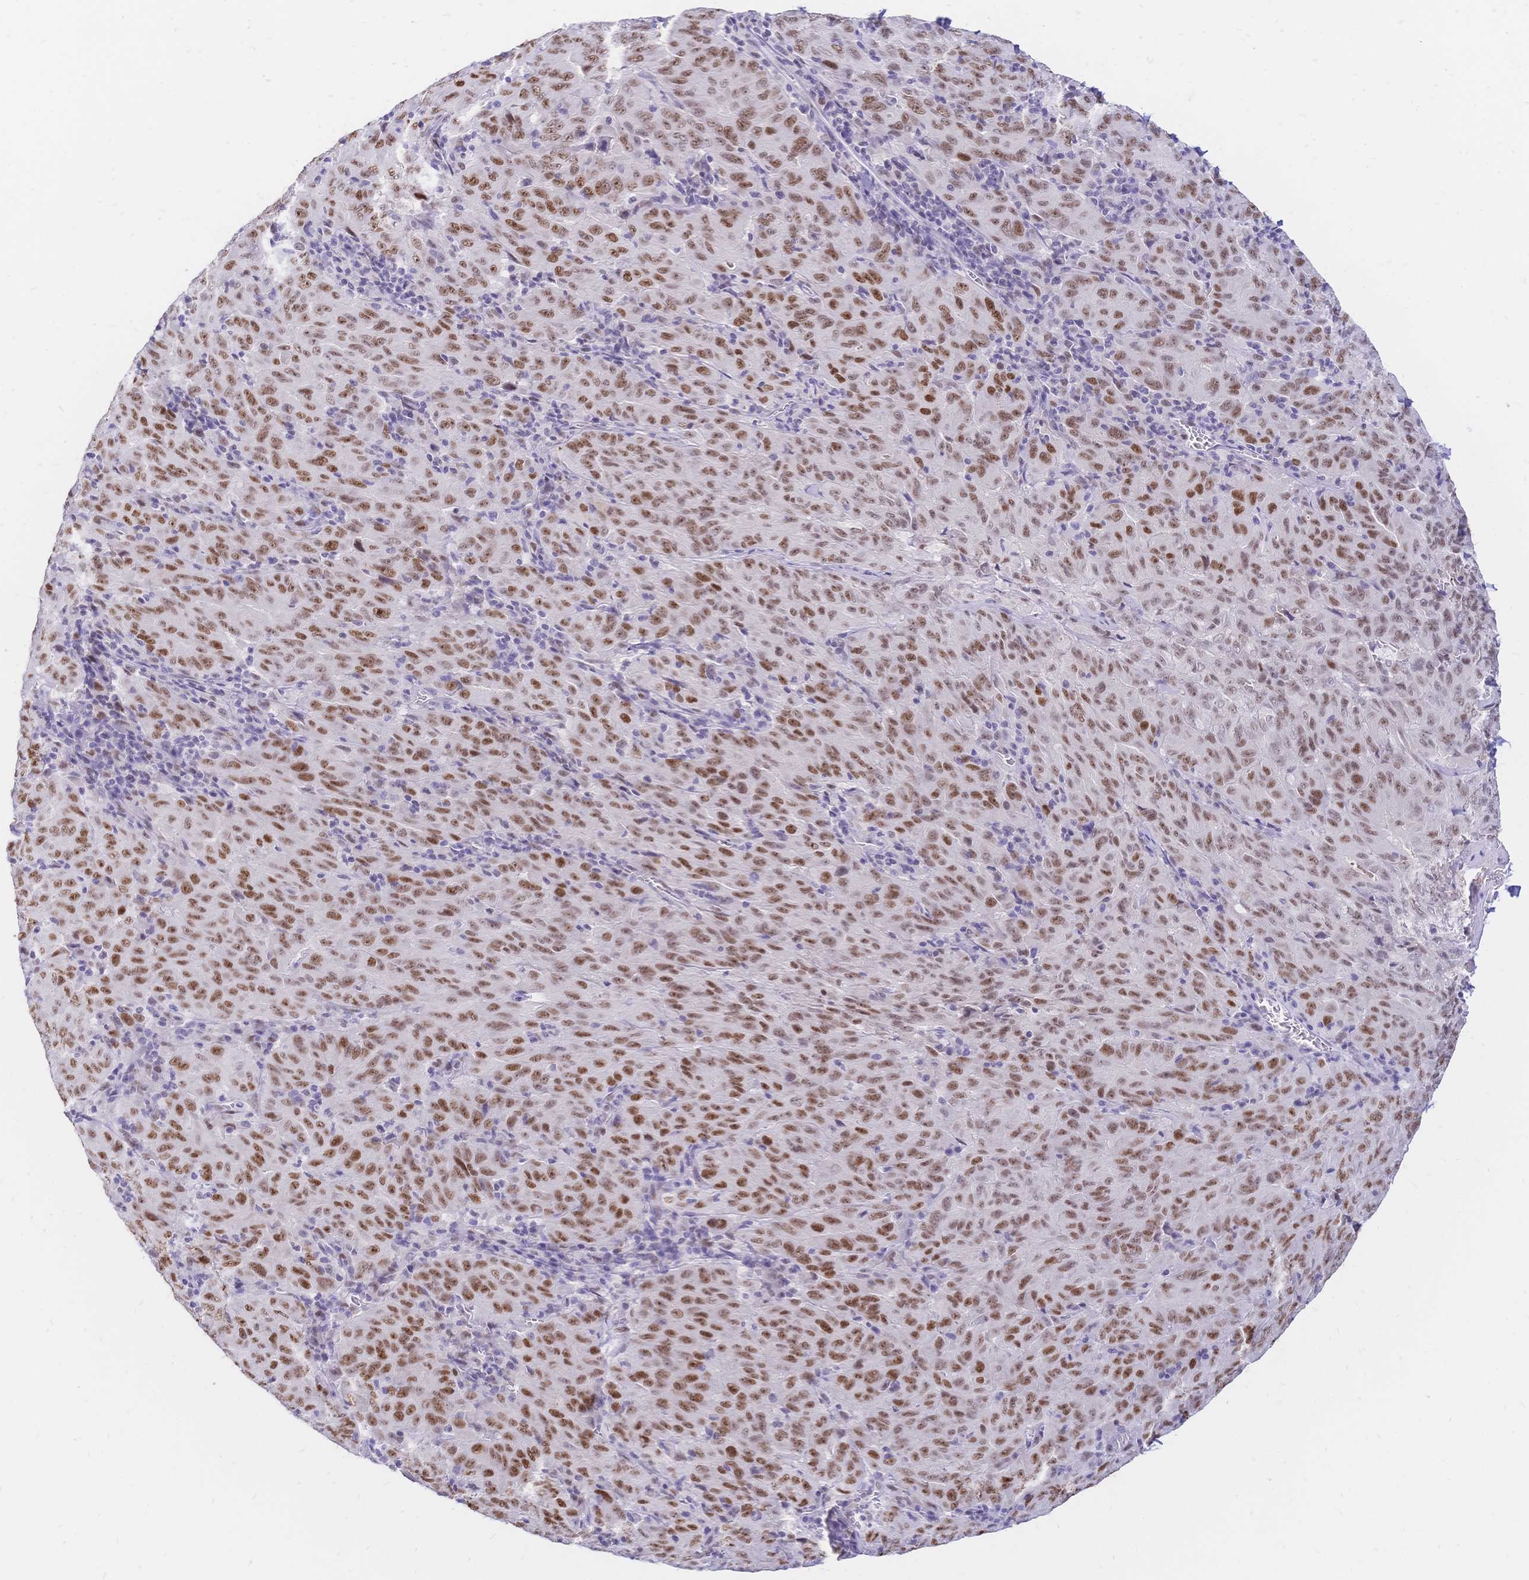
{"staining": {"intensity": "moderate", "quantity": ">75%", "location": "nuclear"}, "tissue": "pancreatic cancer", "cell_type": "Tumor cells", "image_type": "cancer", "snomed": [{"axis": "morphology", "description": "Adenocarcinoma, NOS"}, {"axis": "topography", "description": "Pancreas"}], "caption": "A photomicrograph of human adenocarcinoma (pancreatic) stained for a protein displays moderate nuclear brown staining in tumor cells.", "gene": "NFIC", "patient": {"sex": "male", "age": 63}}